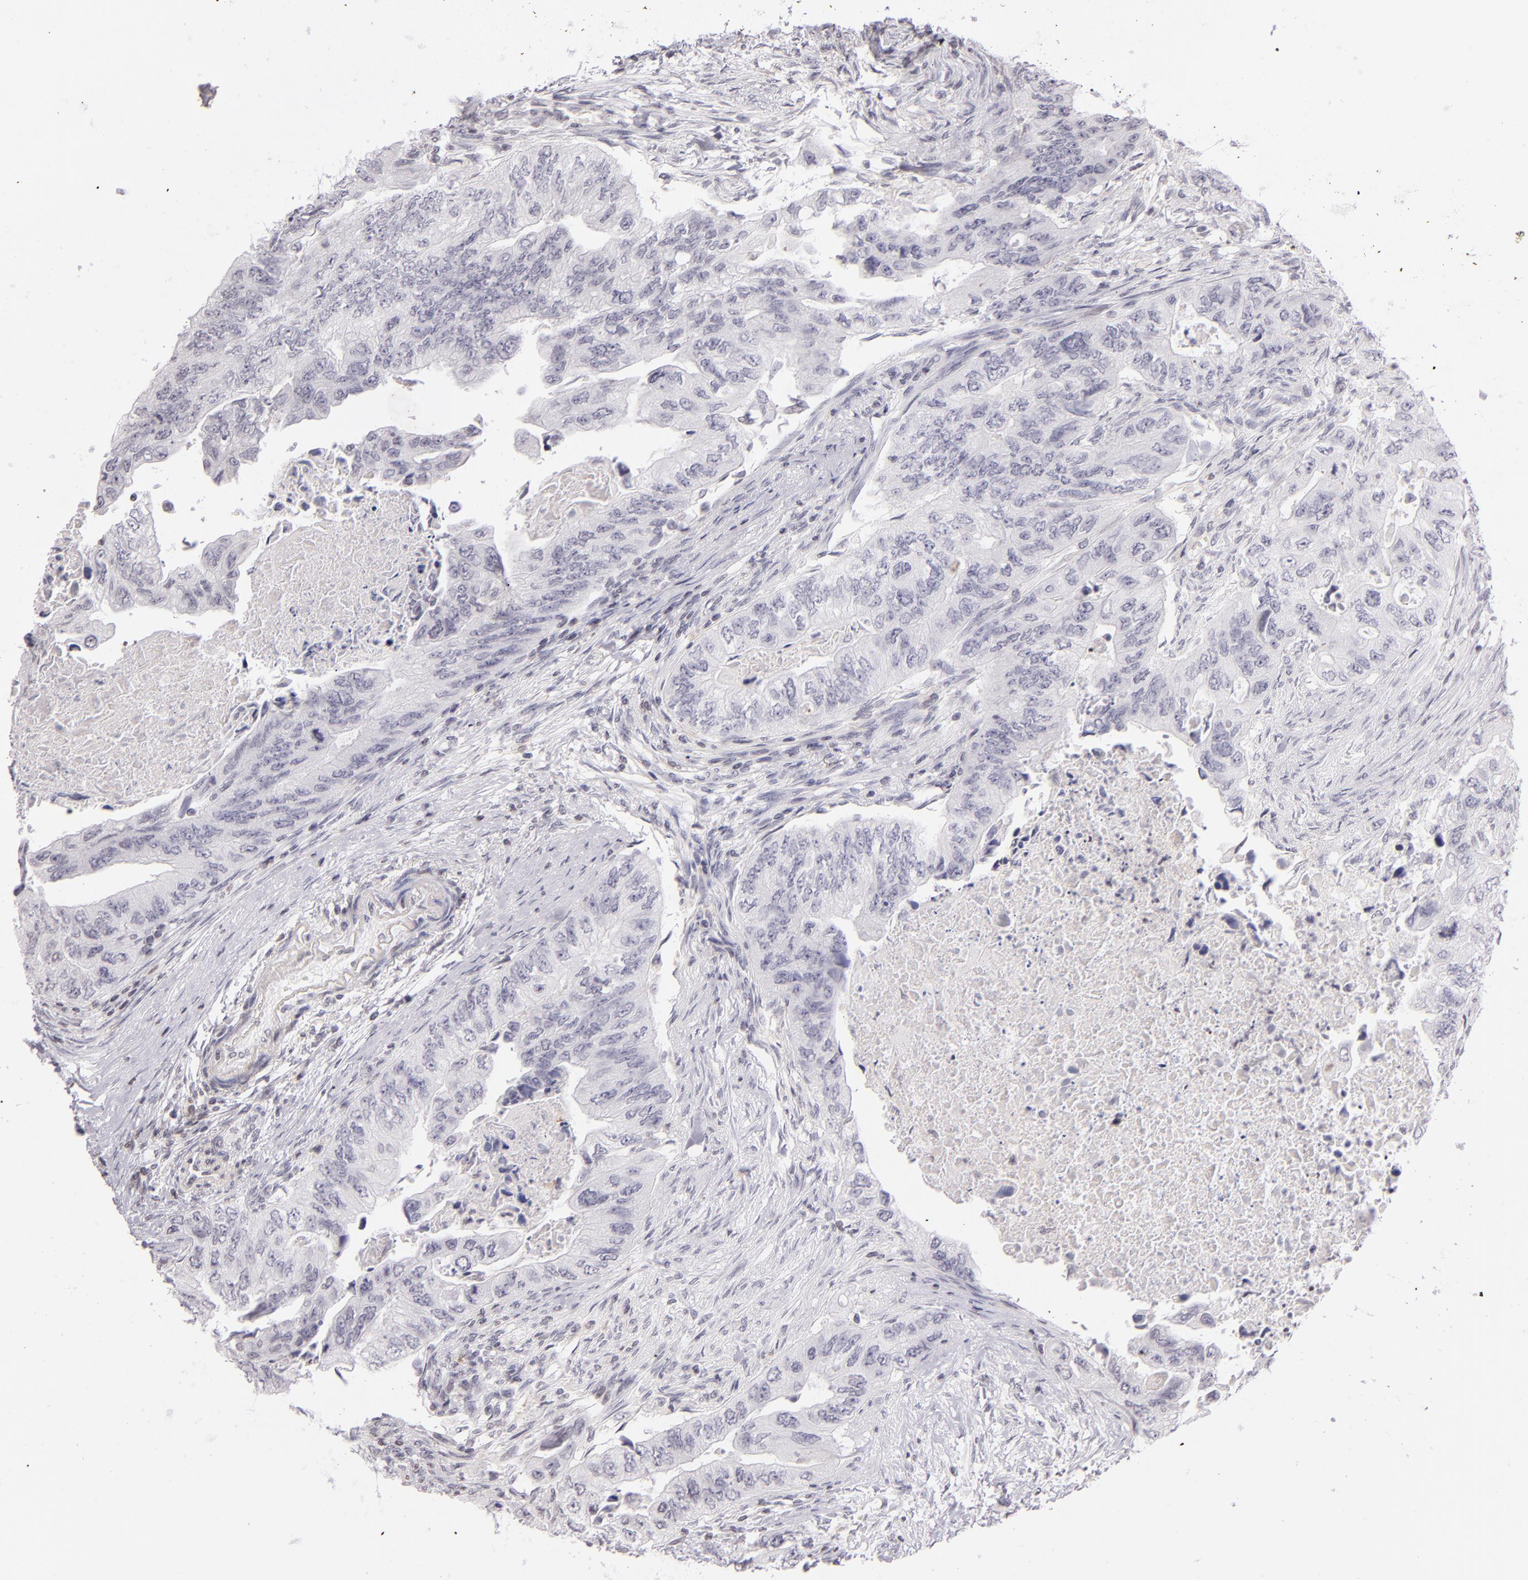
{"staining": {"intensity": "negative", "quantity": "none", "location": "none"}, "tissue": "colorectal cancer", "cell_type": "Tumor cells", "image_type": "cancer", "snomed": [{"axis": "morphology", "description": "Adenocarcinoma, NOS"}, {"axis": "topography", "description": "Colon"}], "caption": "Immunohistochemistry of colorectal adenocarcinoma shows no expression in tumor cells. The staining was performed using DAB to visualize the protein expression in brown, while the nuclei were stained in blue with hematoxylin (Magnification: 20x).", "gene": "CD40", "patient": {"sex": "female", "age": 11}}